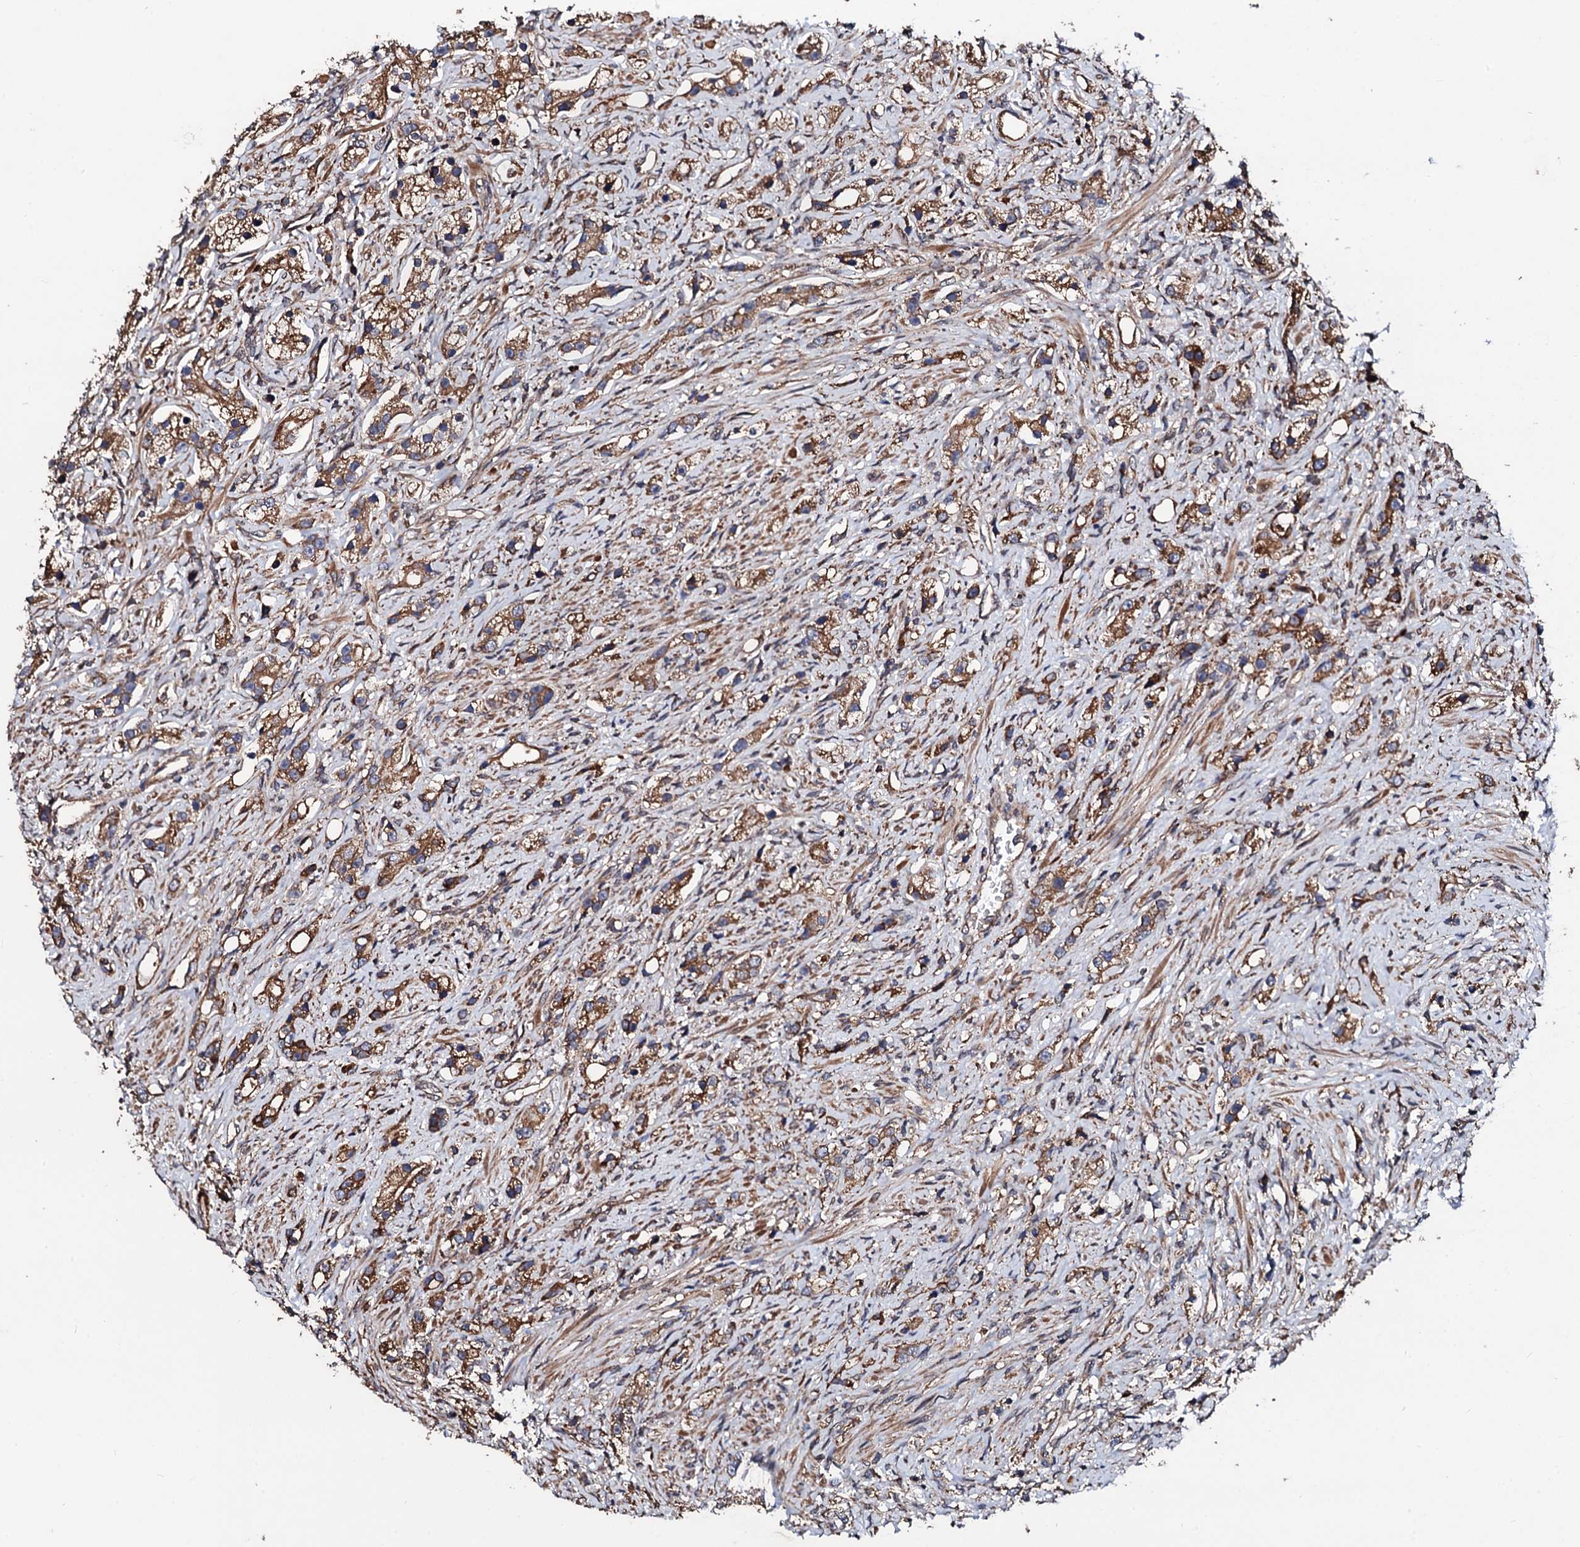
{"staining": {"intensity": "moderate", "quantity": ">75%", "location": "cytoplasmic/membranous"}, "tissue": "prostate cancer", "cell_type": "Tumor cells", "image_type": "cancer", "snomed": [{"axis": "morphology", "description": "Adenocarcinoma, High grade"}, {"axis": "topography", "description": "Prostate"}], "caption": "Immunohistochemical staining of human prostate adenocarcinoma (high-grade) shows medium levels of moderate cytoplasmic/membranous positivity in about >75% of tumor cells.", "gene": "CKAP5", "patient": {"sex": "male", "age": 63}}